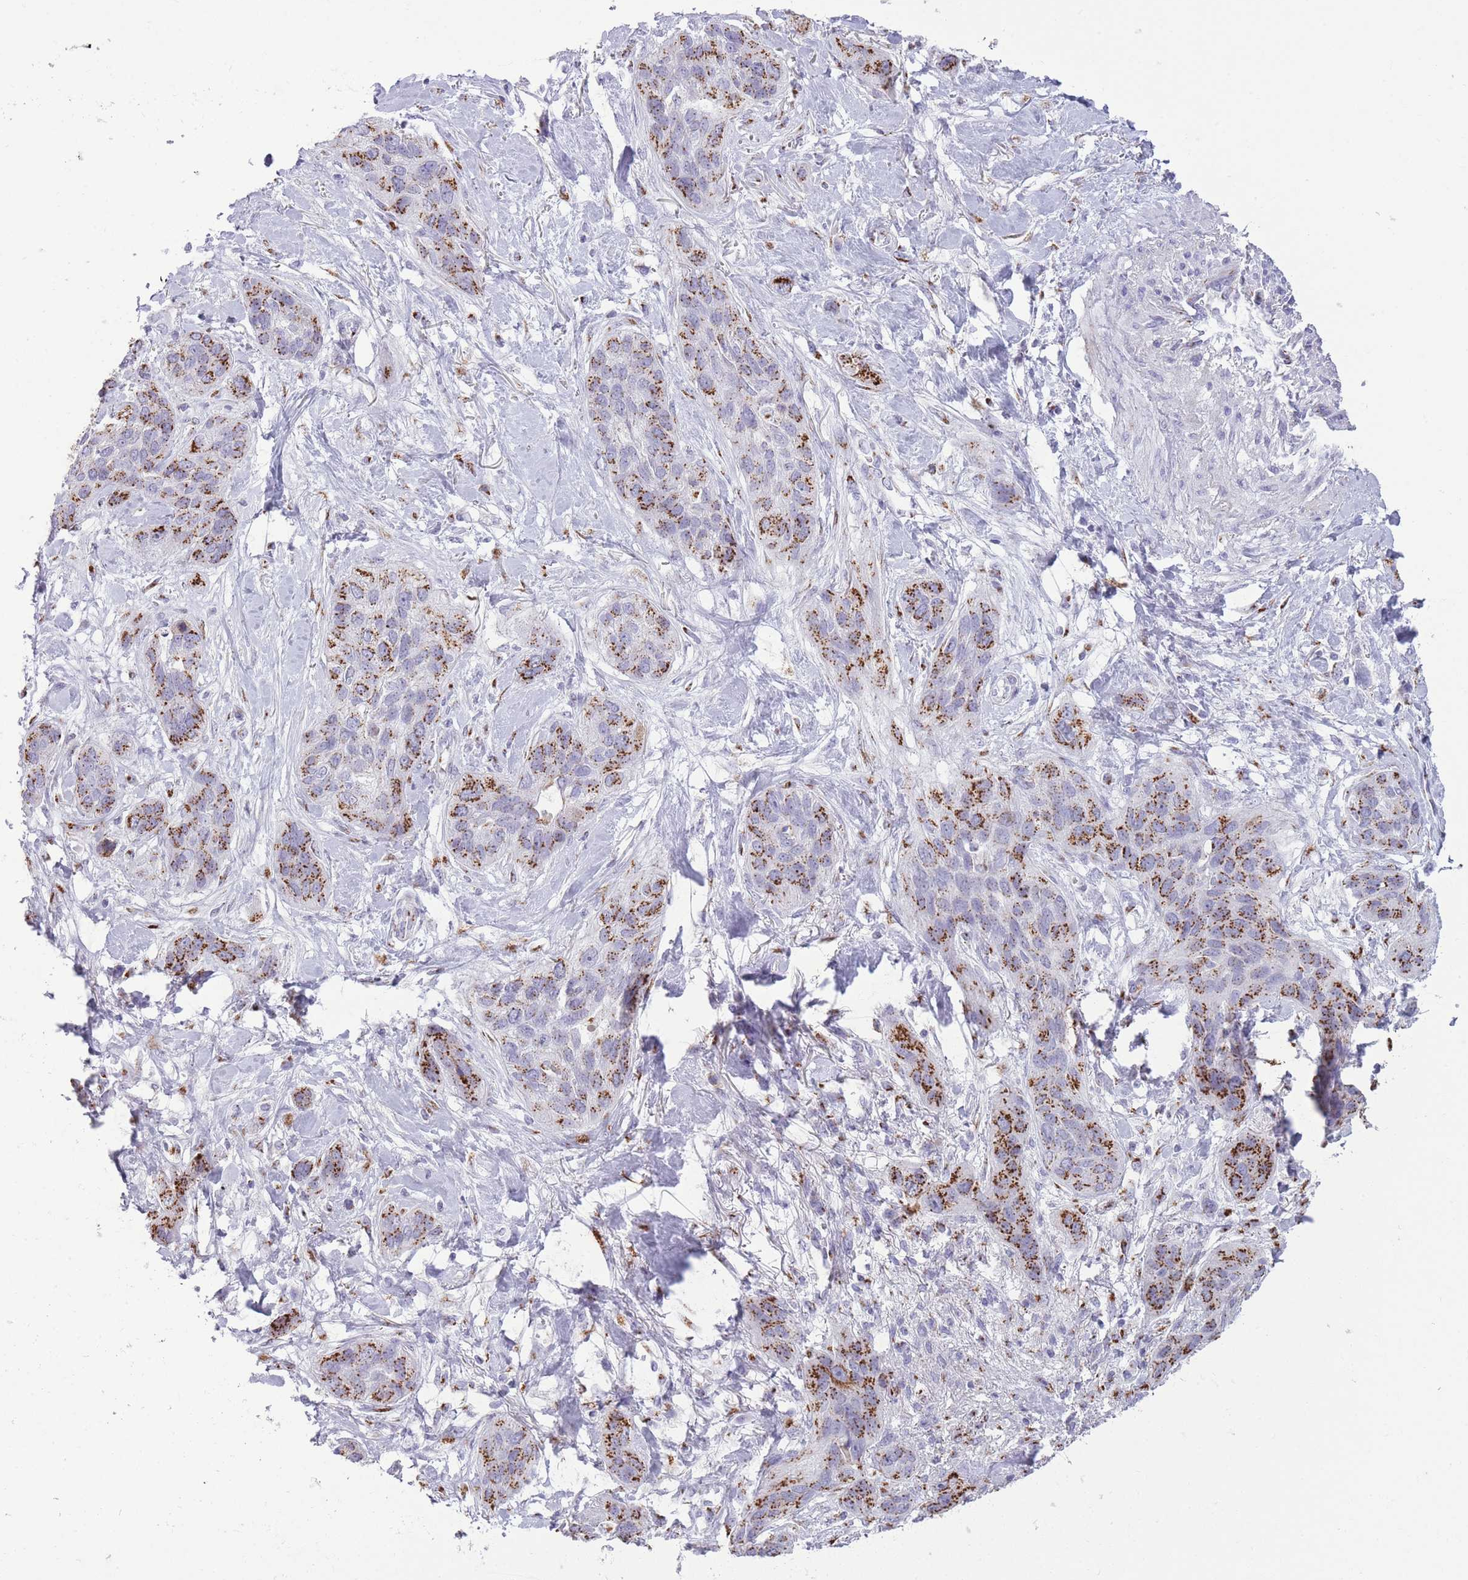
{"staining": {"intensity": "strong", "quantity": ">75%", "location": "cytoplasmic/membranous"}, "tissue": "lung cancer", "cell_type": "Tumor cells", "image_type": "cancer", "snomed": [{"axis": "morphology", "description": "Squamous cell carcinoma, NOS"}, {"axis": "topography", "description": "Lung"}], "caption": "Immunohistochemistry (IHC) (DAB (3,3'-diaminobenzidine)) staining of lung squamous cell carcinoma shows strong cytoplasmic/membranous protein expression in about >75% of tumor cells.", "gene": "B4GALT2", "patient": {"sex": "female", "age": 70}}